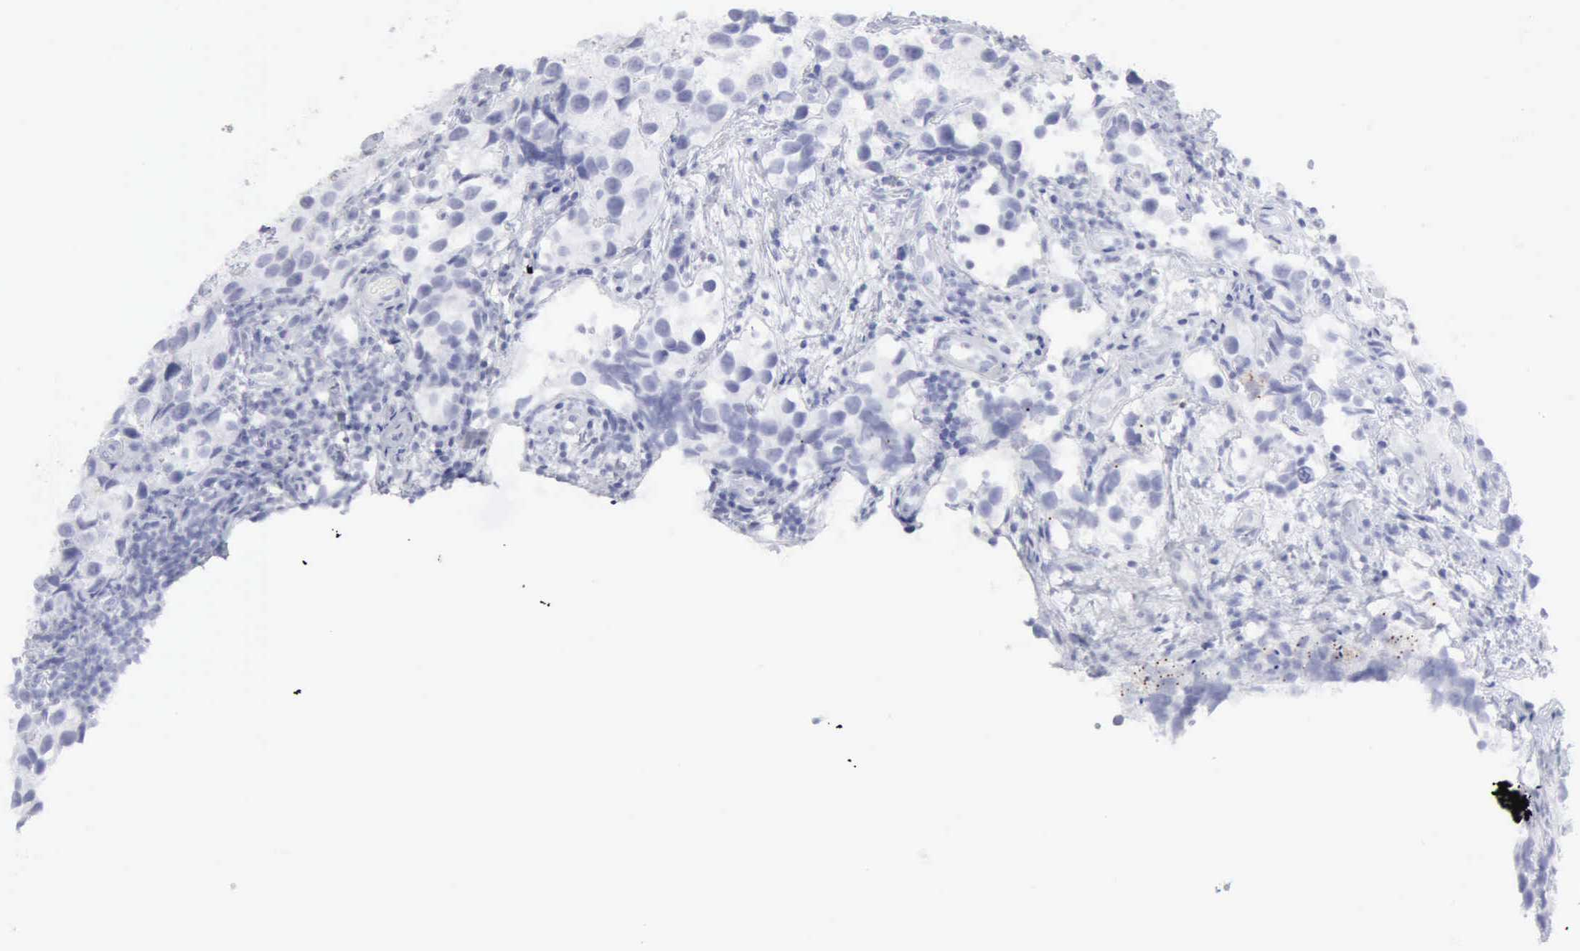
{"staining": {"intensity": "negative", "quantity": "none", "location": "none"}, "tissue": "testis cancer", "cell_type": "Tumor cells", "image_type": "cancer", "snomed": [{"axis": "morphology", "description": "Seminoma, NOS"}, {"axis": "topography", "description": "Testis"}], "caption": "Human seminoma (testis) stained for a protein using IHC reveals no expression in tumor cells.", "gene": "CMA1", "patient": {"sex": "male", "age": 39}}